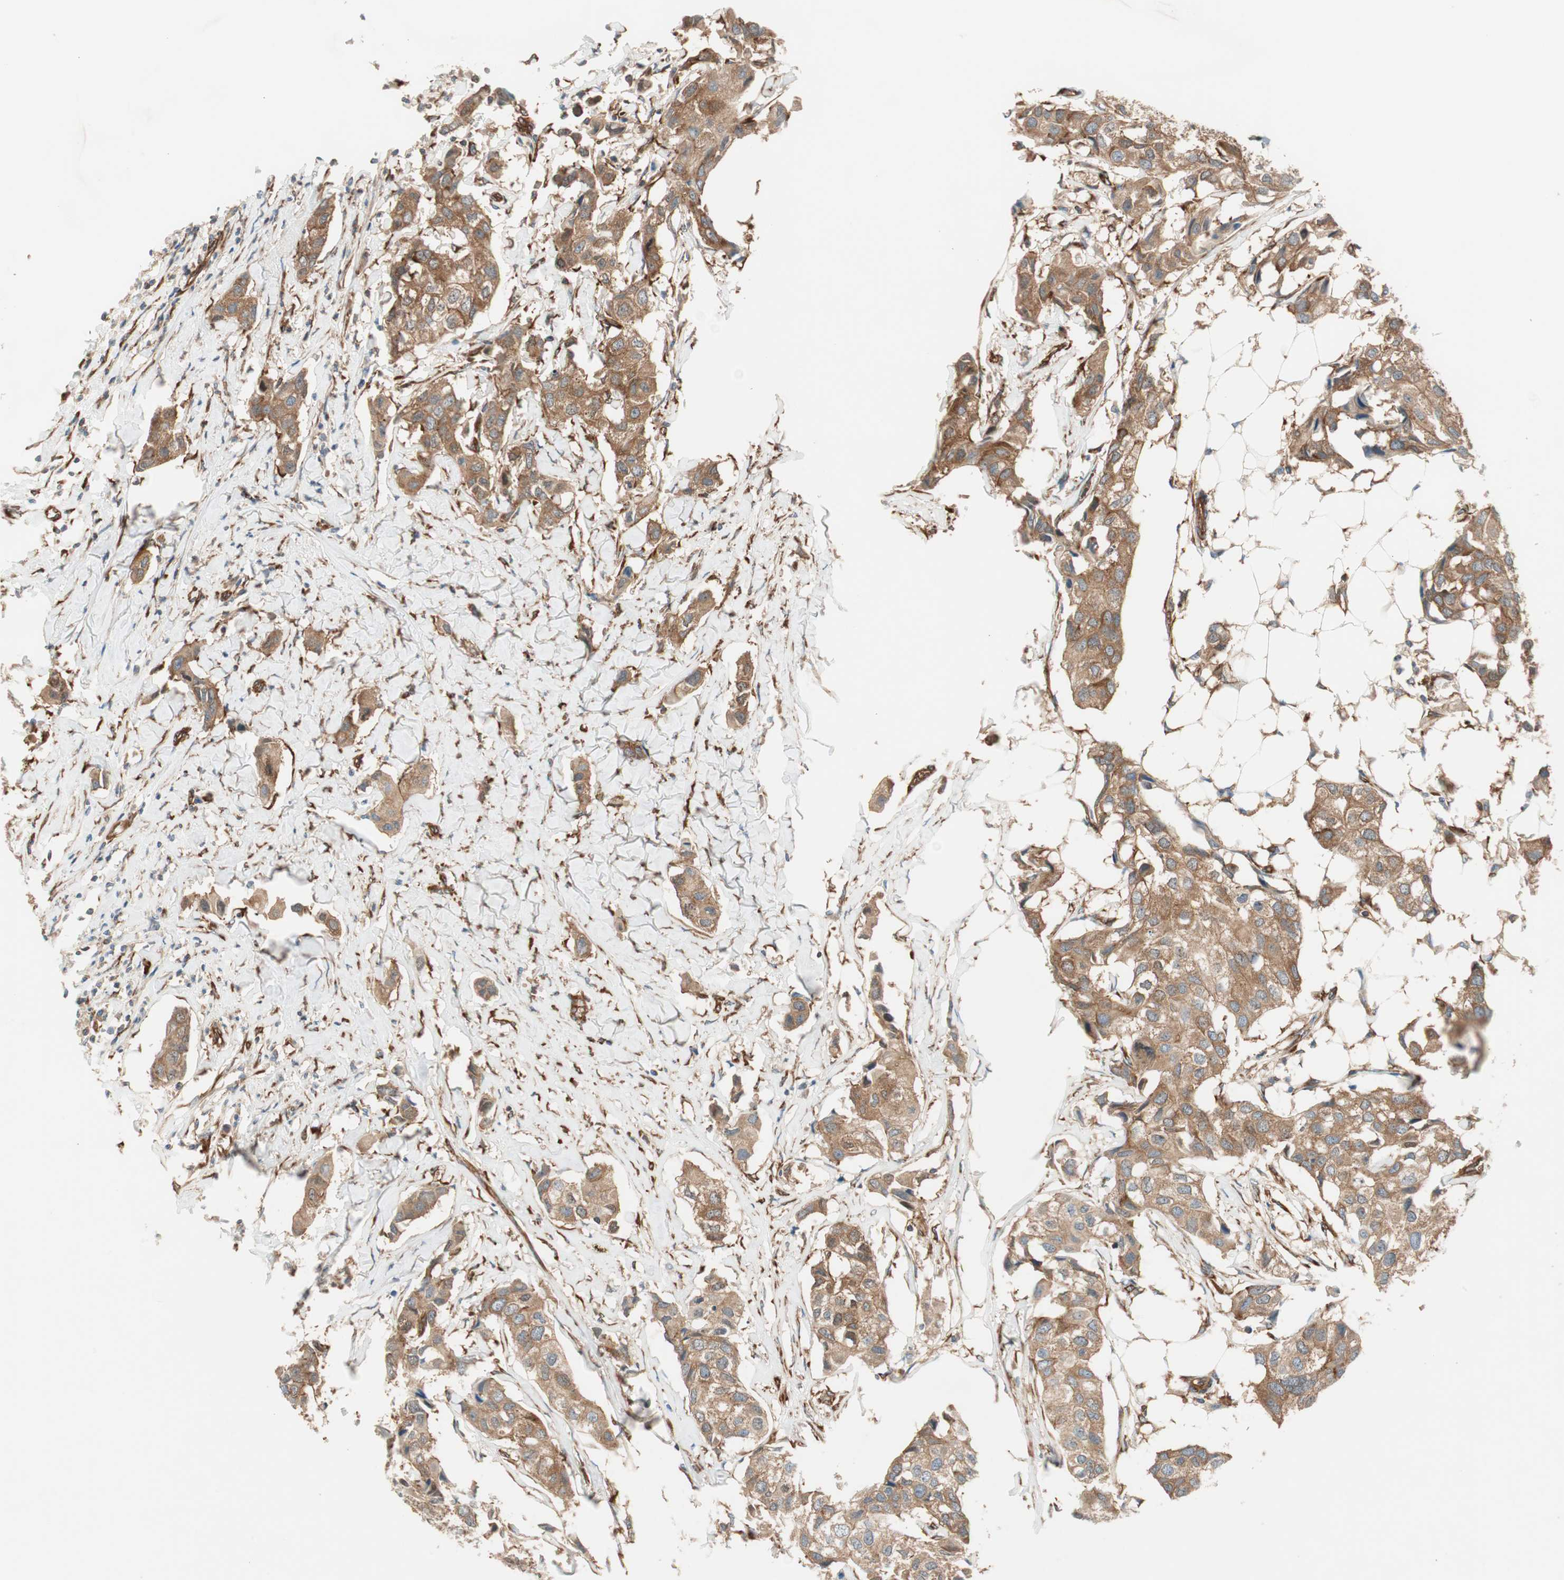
{"staining": {"intensity": "moderate", "quantity": ">75%", "location": "cytoplasmic/membranous"}, "tissue": "breast cancer", "cell_type": "Tumor cells", "image_type": "cancer", "snomed": [{"axis": "morphology", "description": "Duct carcinoma"}, {"axis": "topography", "description": "Breast"}], "caption": "Immunohistochemistry (IHC) micrograph of breast cancer stained for a protein (brown), which shows medium levels of moderate cytoplasmic/membranous staining in about >75% of tumor cells.", "gene": "WASL", "patient": {"sex": "female", "age": 80}}